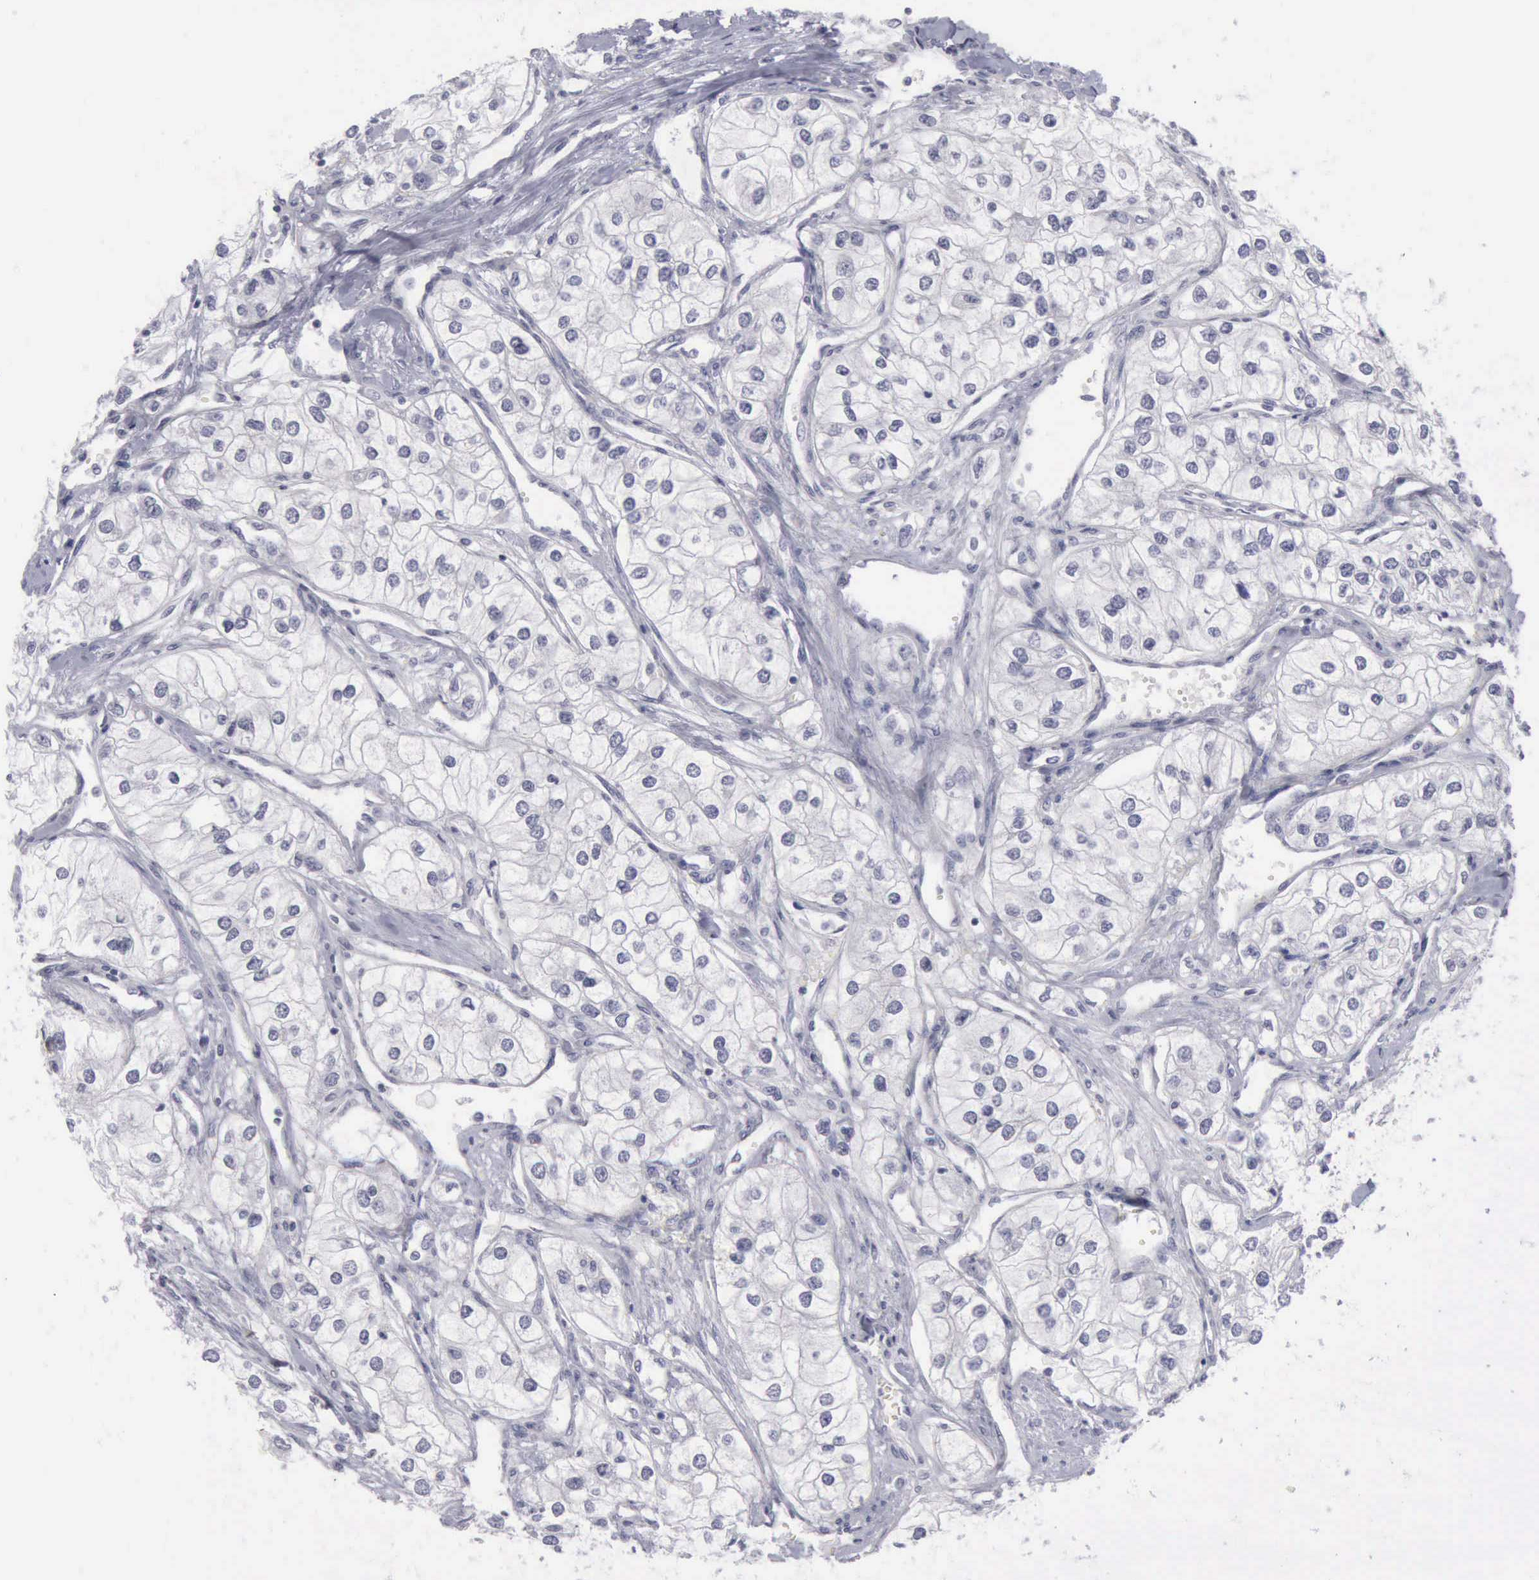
{"staining": {"intensity": "negative", "quantity": "none", "location": "none"}, "tissue": "renal cancer", "cell_type": "Tumor cells", "image_type": "cancer", "snomed": [{"axis": "morphology", "description": "Adenocarcinoma, NOS"}, {"axis": "topography", "description": "Kidney"}], "caption": "IHC of human renal cancer shows no staining in tumor cells.", "gene": "KRT13", "patient": {"sex": "male", "age": 57}}